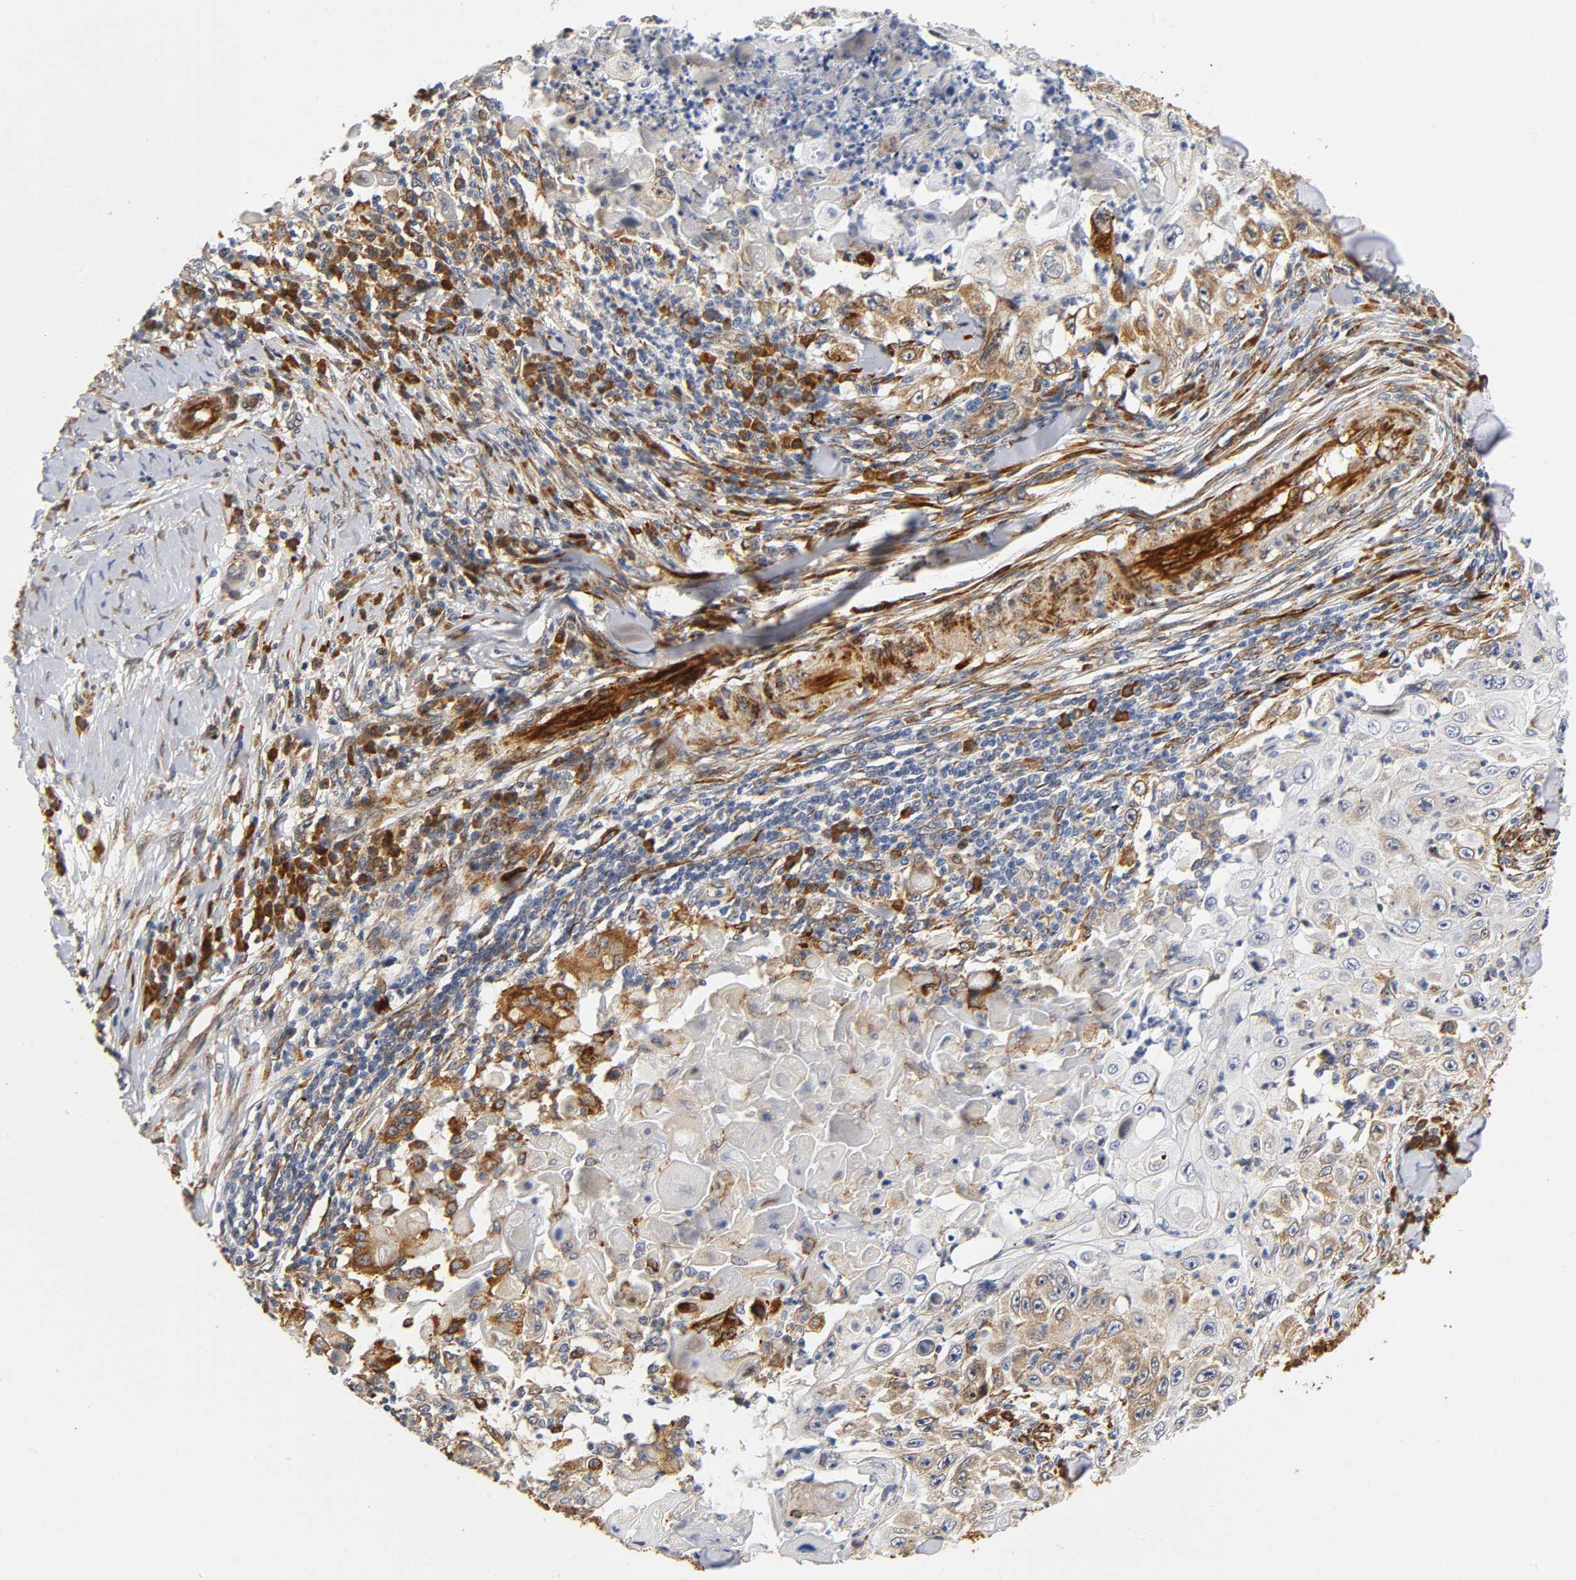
{"staining": {"intensity": "moderate", "quantity": "25%-75%", "location": "cytoplasmic/membranous"}, "tissue": "skin cancer", "cell_type": "Tumor cells", "image_type": "cancer", "snomed": [{"axis": "morphology", "description": "Squamous cell carcinoma, NOS"}, {"axis": "topography", "description": "Skin"}], "caption": "The photomicrograph exhibits a brown stain indicating the presence of a protein in the cytoplasmic/membranous of tumor cells in skin squamous cell carcinoma. (DAB IHC, brown staining for protein, blue staining for nuclei).", "gene": "SOS2", "patient": {"sex": "male", "age": 86}}